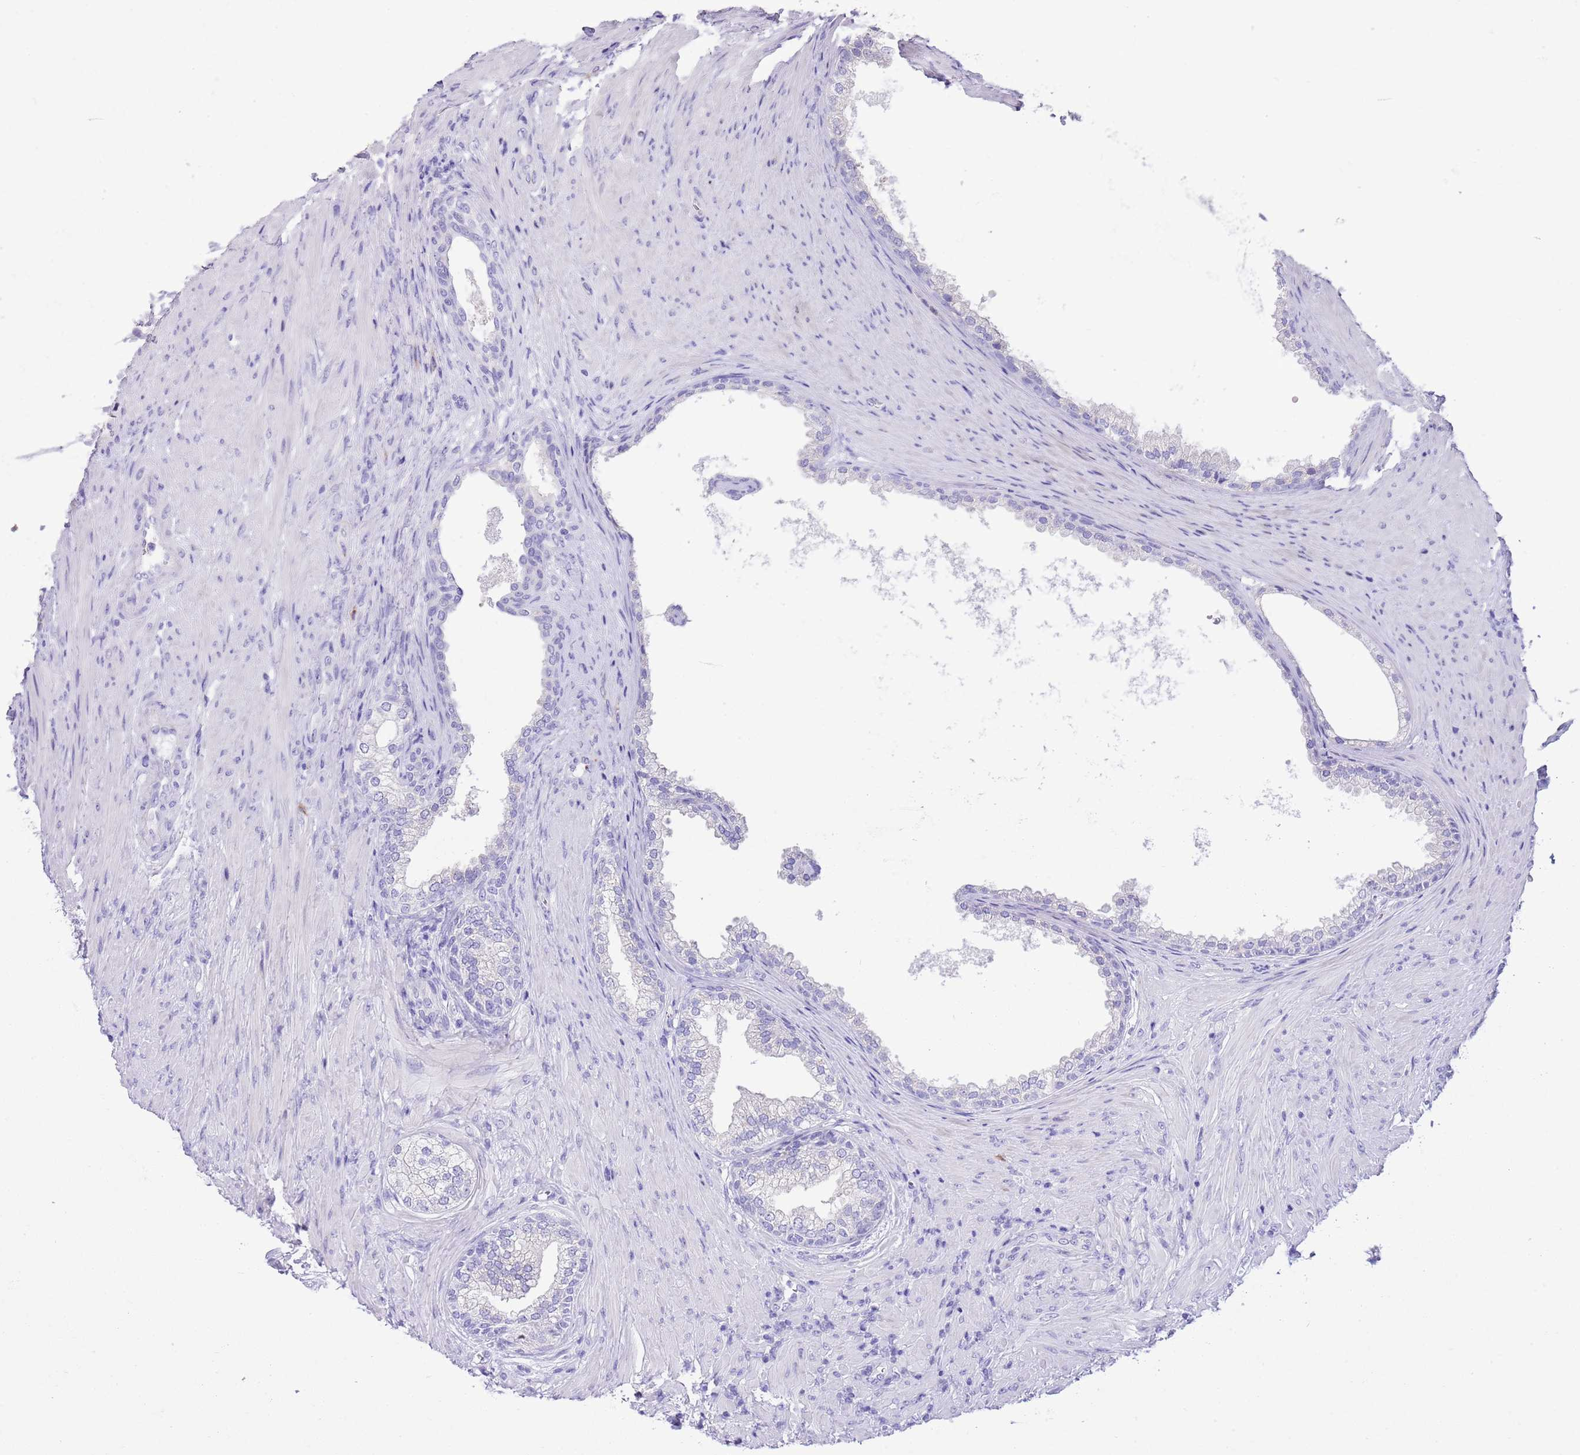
{"staining": {"intensity": "negative", "quantity": "none", "location": "none"}, "tissue": "prostate", "cell_type": "Glandular cells", "image_type": "normal", "snomed": [{"axis": "morphology", "description": "Normal tissue, NOS"}, {"axis": "topography", "description": "Prostate"}], "caption": "The immunohistochemistry image has no significant expression in glandular cells of prostate.", "gene": "CLEC2A", "patient": {"sex": "male", "age": 76}}